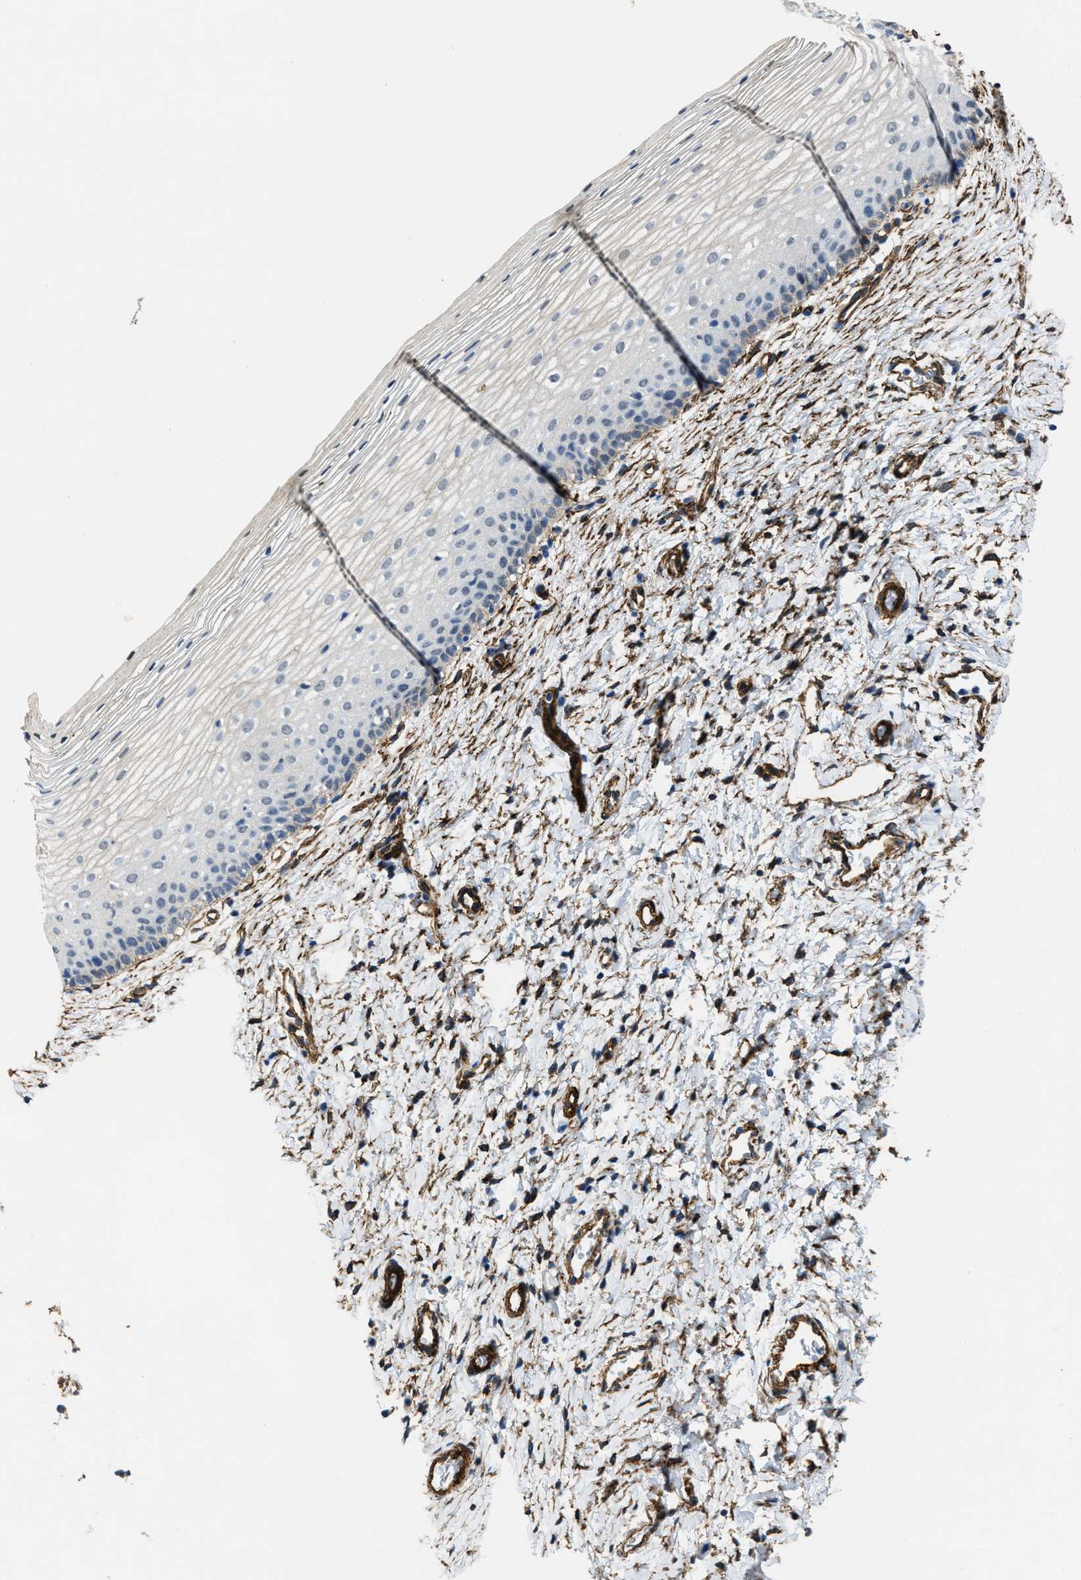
{"staining": {"intensity": "weak", "quantity": "<25%", "location": "cytoplasmic/membranous"}, "tissue": "cervix", "cell_type": "Glandular cells", "image_type": "normal", "snomed": [{"axis": "morphology", "description": "Normal tissue, NOS"}, {"axis": "topography", "description": "Cervix"}], "caption": "Immunohistochemistry of benign human cervix shows no staining in glandular cells.", "gene": "NAB1", "patient": {"sex": "female", "age": 72}}